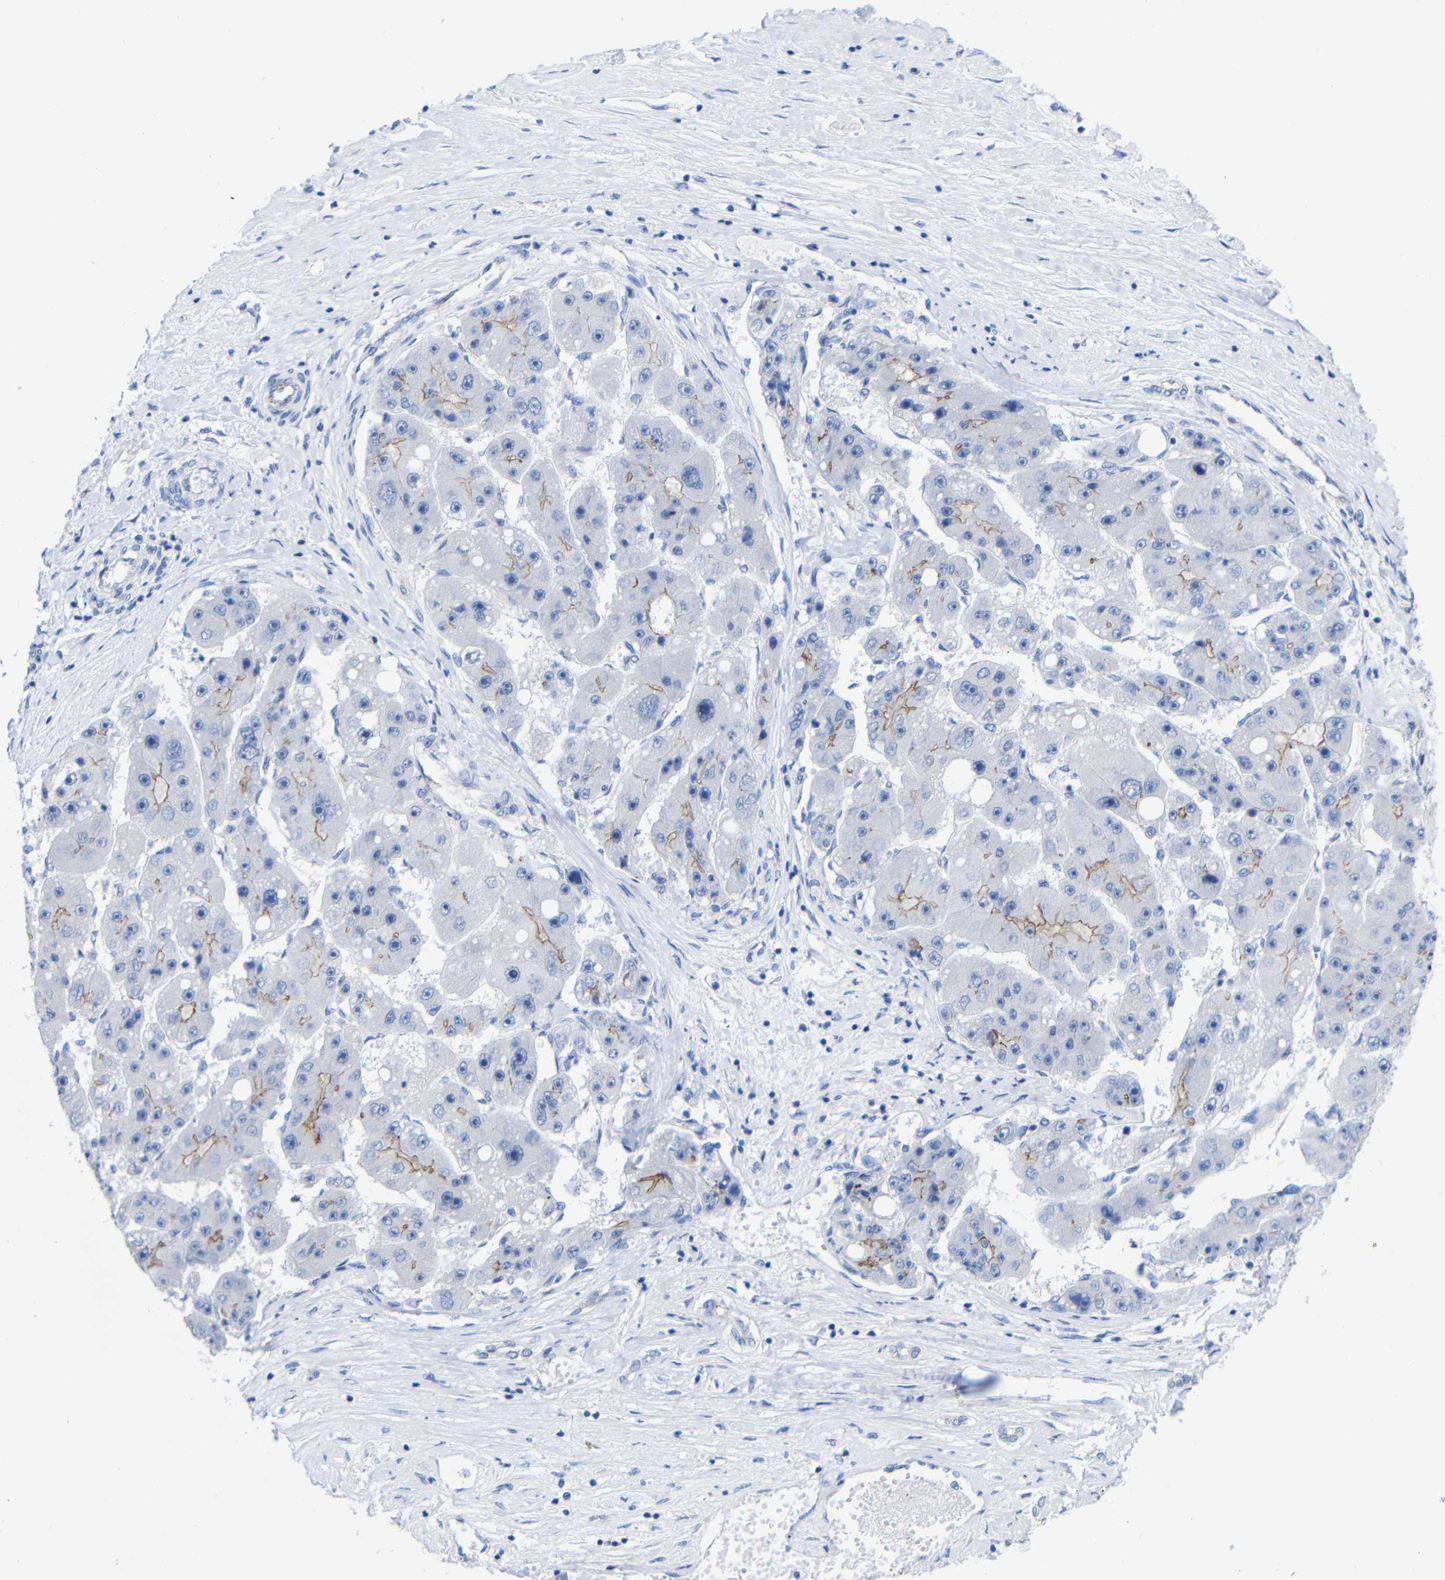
{"staining": {"intensity": "weak", "quantity": "<25%", "location": "cytoplasmic/membranous"}, "tissue": "liver cancer", "cell_type": "Tumor cells", "image_type": "cancer", "snomed": [{"axis": "morphology", "description": "Carcinoma, Hepatocellular, NOS"}, {"axis": "topography", "description": "Liver"}], "caption": "Hepatocellular carcinoma (liver) was stained to show a protein in brown. There is no significant staining in tumor cells.", "gene": "CGNL1", "patient": {"sex": "female", "age": 61}}